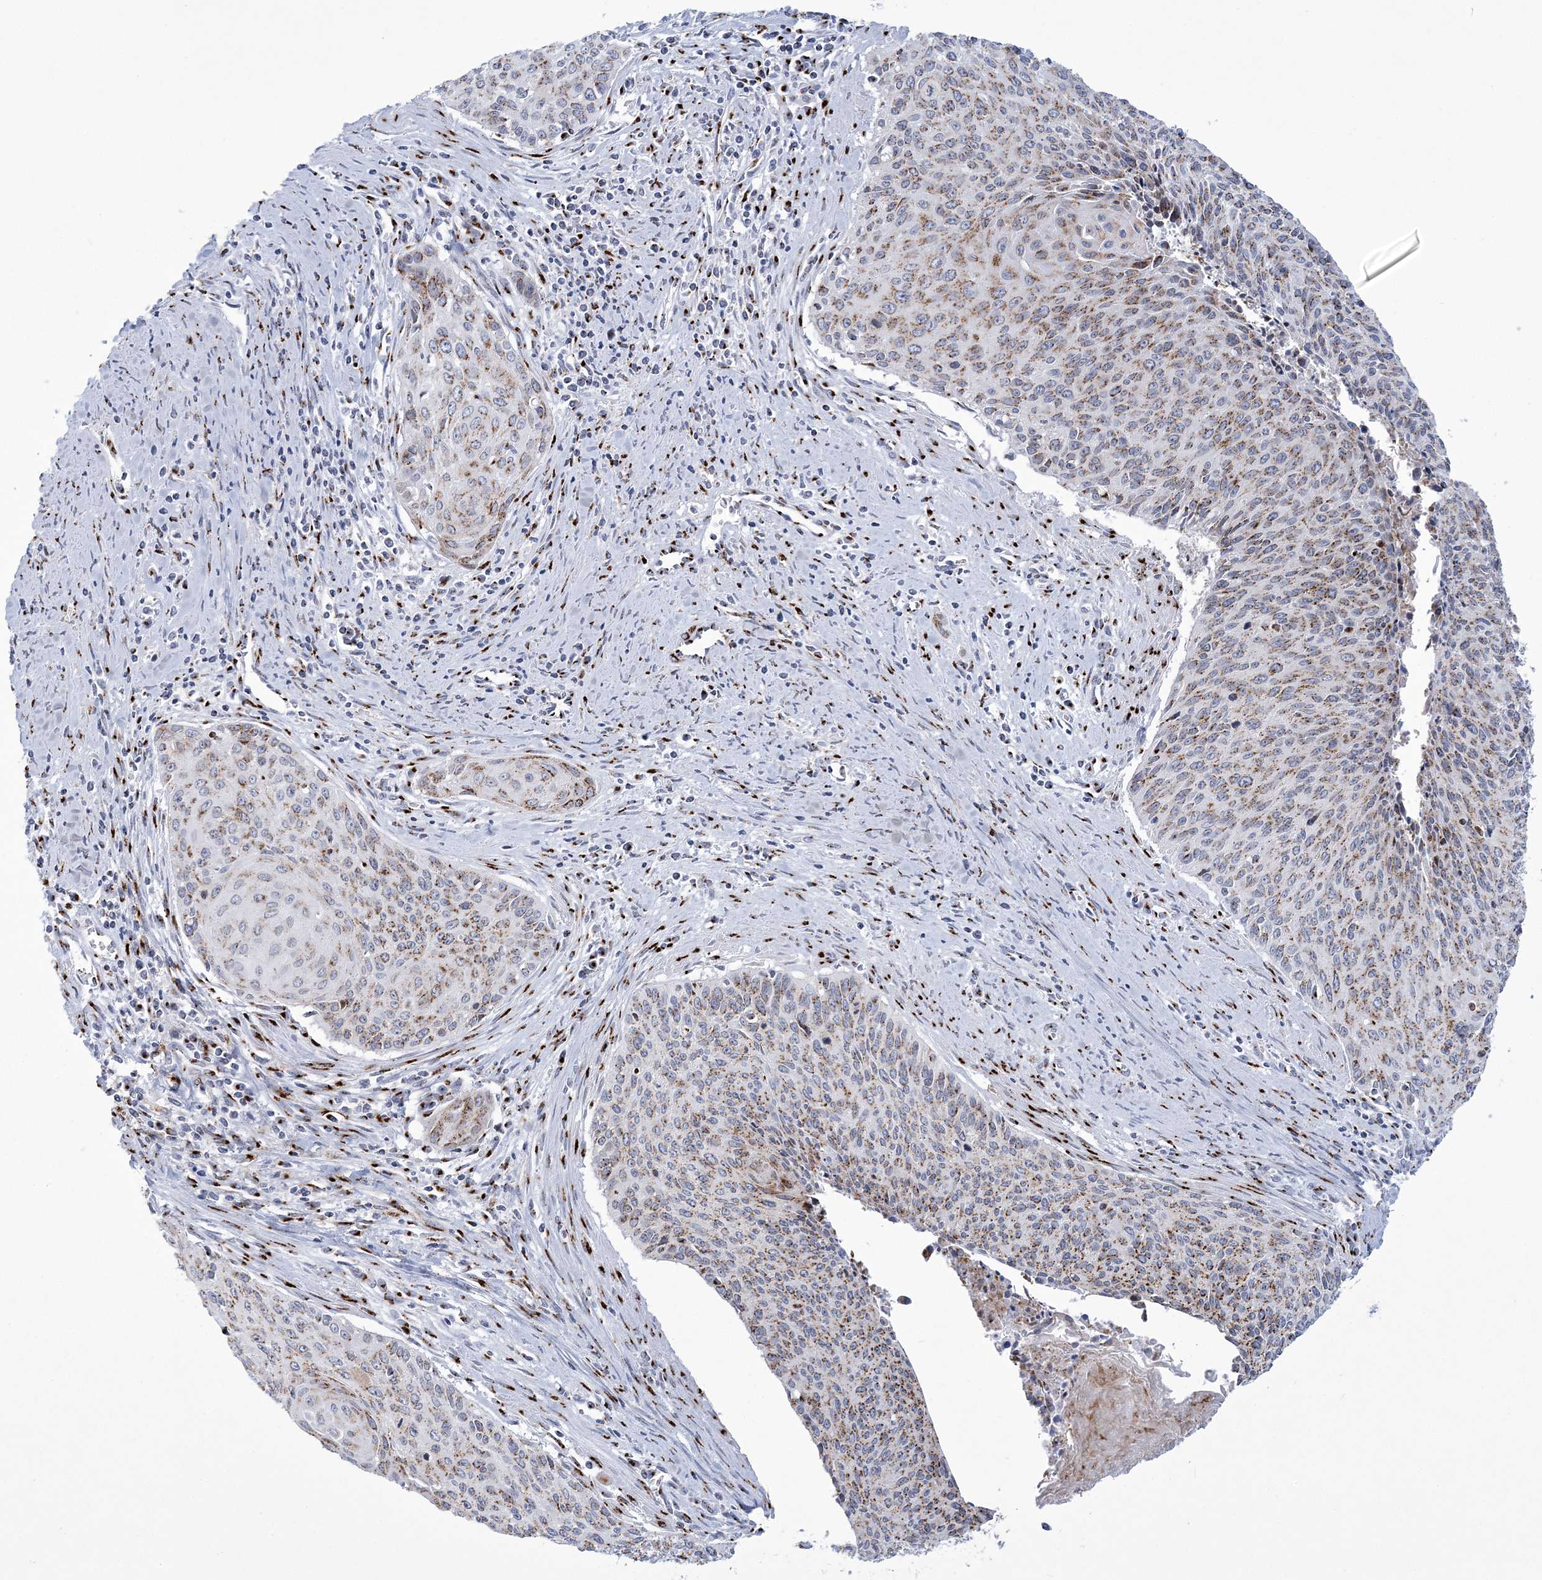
{"staining": {"intensity": "moderate", "quantity": ">75%", "location": "cytoplasmic/membranous"}, "tissue": "cervical cancer", "cell_type": "Tumor cells", "image_type": "cancer", "snomed": [{"axis": "morphology", "description": "Squamous cell carcinoma, NOS"}, {"axis": "topography", "description": "Cervix"}], "caption": "Protein expression analysis of cervical cancer (squamous cell carcinoma) exhibits moderate cytoplasmic/membranous staining in approximately >75% of tumor cells.", "gene": "SLX9", "patient": {"sex": "female", "age": 55}}